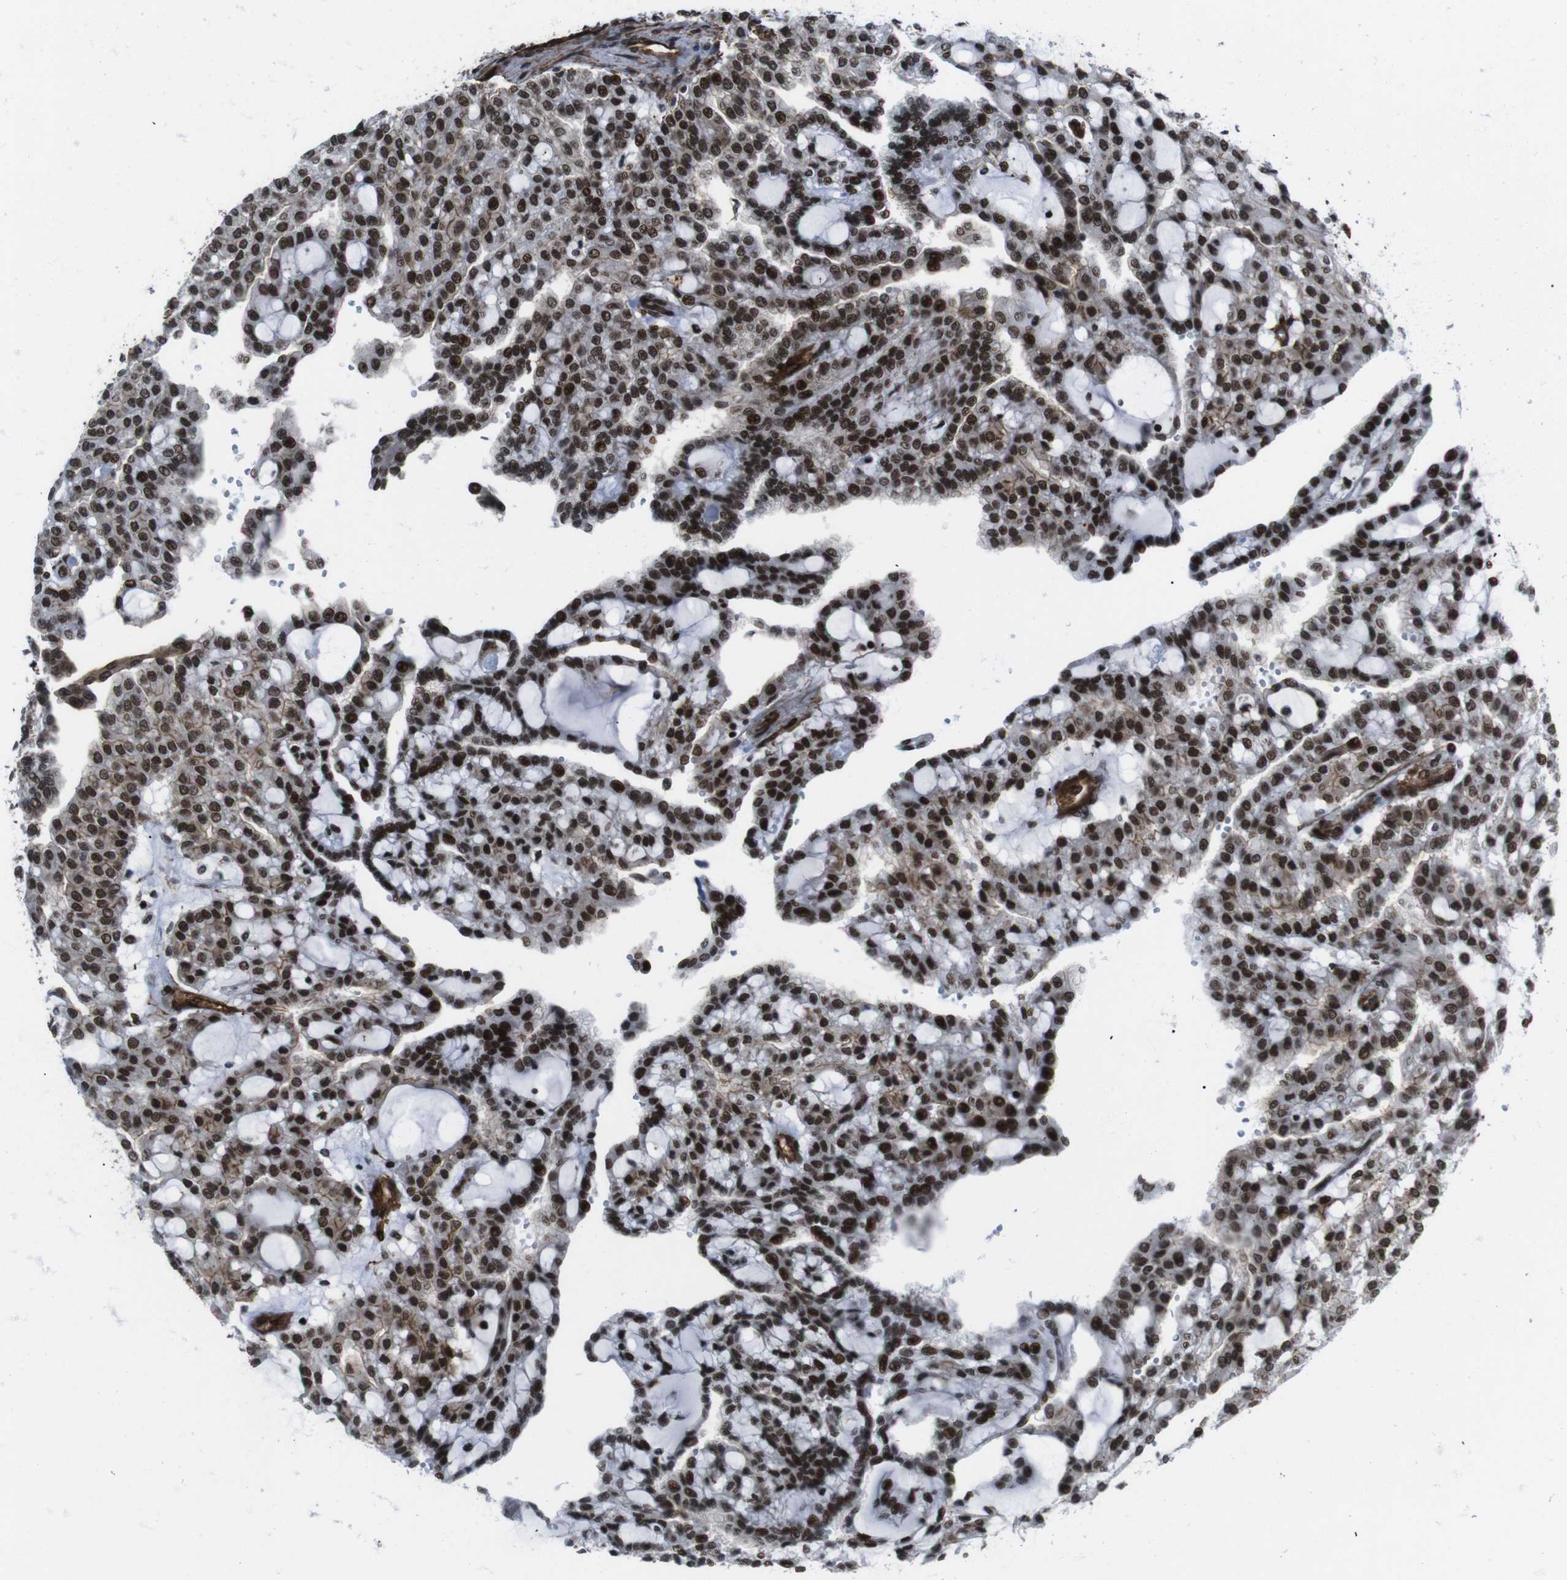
{"staining": {"intensity": "strong", "quantity": ">75%", "location": "nuclear"}, "tissue": "renal cancer", "cell_type": "Tumor cells", "image_type": "cancer", "snomed": [{"axis": "morphology", "description": "Adenocarcinoma, NOS"}, {"axis": "topography", "description": "Kidney"}], "caption": "Protein staining by immunohistochemistry (IHC) shows strong nuclear positivity in approximately >75% of tumor cells in renal cancer (adenocarcinoma).", "gene": "HNRNPU", "patient": {"sex": "male", "age": 63}}